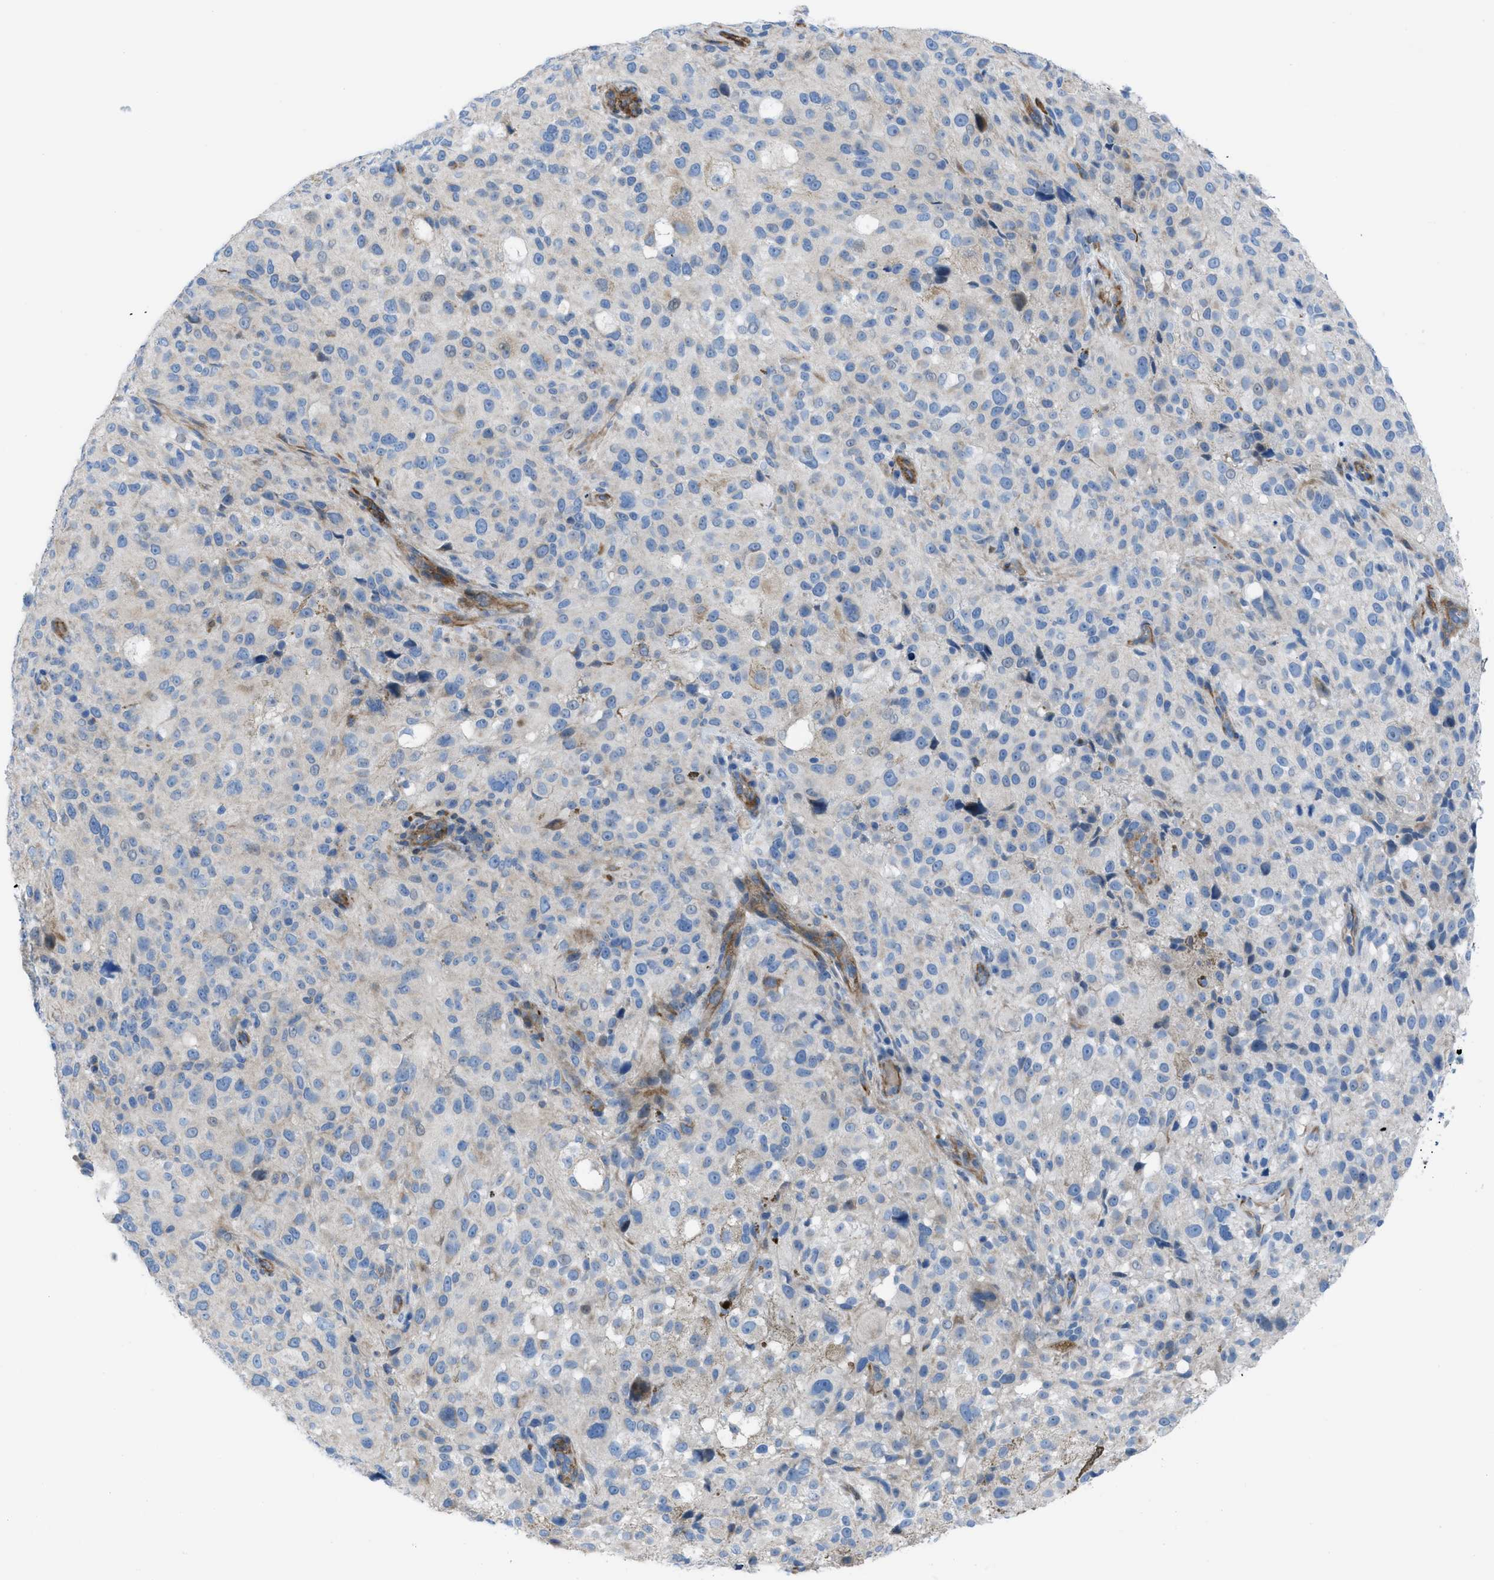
{"staining": {"intensity": "negative", "quantity": "none", "location": "none"}, "tissue": "melanoma", "cell_type": "Tumor cells", "image_type": "cancer", "snomed": [{"axis": "morphology", "description": "Necrosis, NOS"}, {"axis": "morphology", "description": "Malignant melanoma, NOS"}, {"axis": "topography", "description": "Skin"}], "caption": "DAB (3,3'-diaminobenzidine) immunohistochemical staining of human melanoma demonstrates no significant staining in tumor cells.", "gene": "KCNH7", "patient": {"sex": "female", "age": 87}}